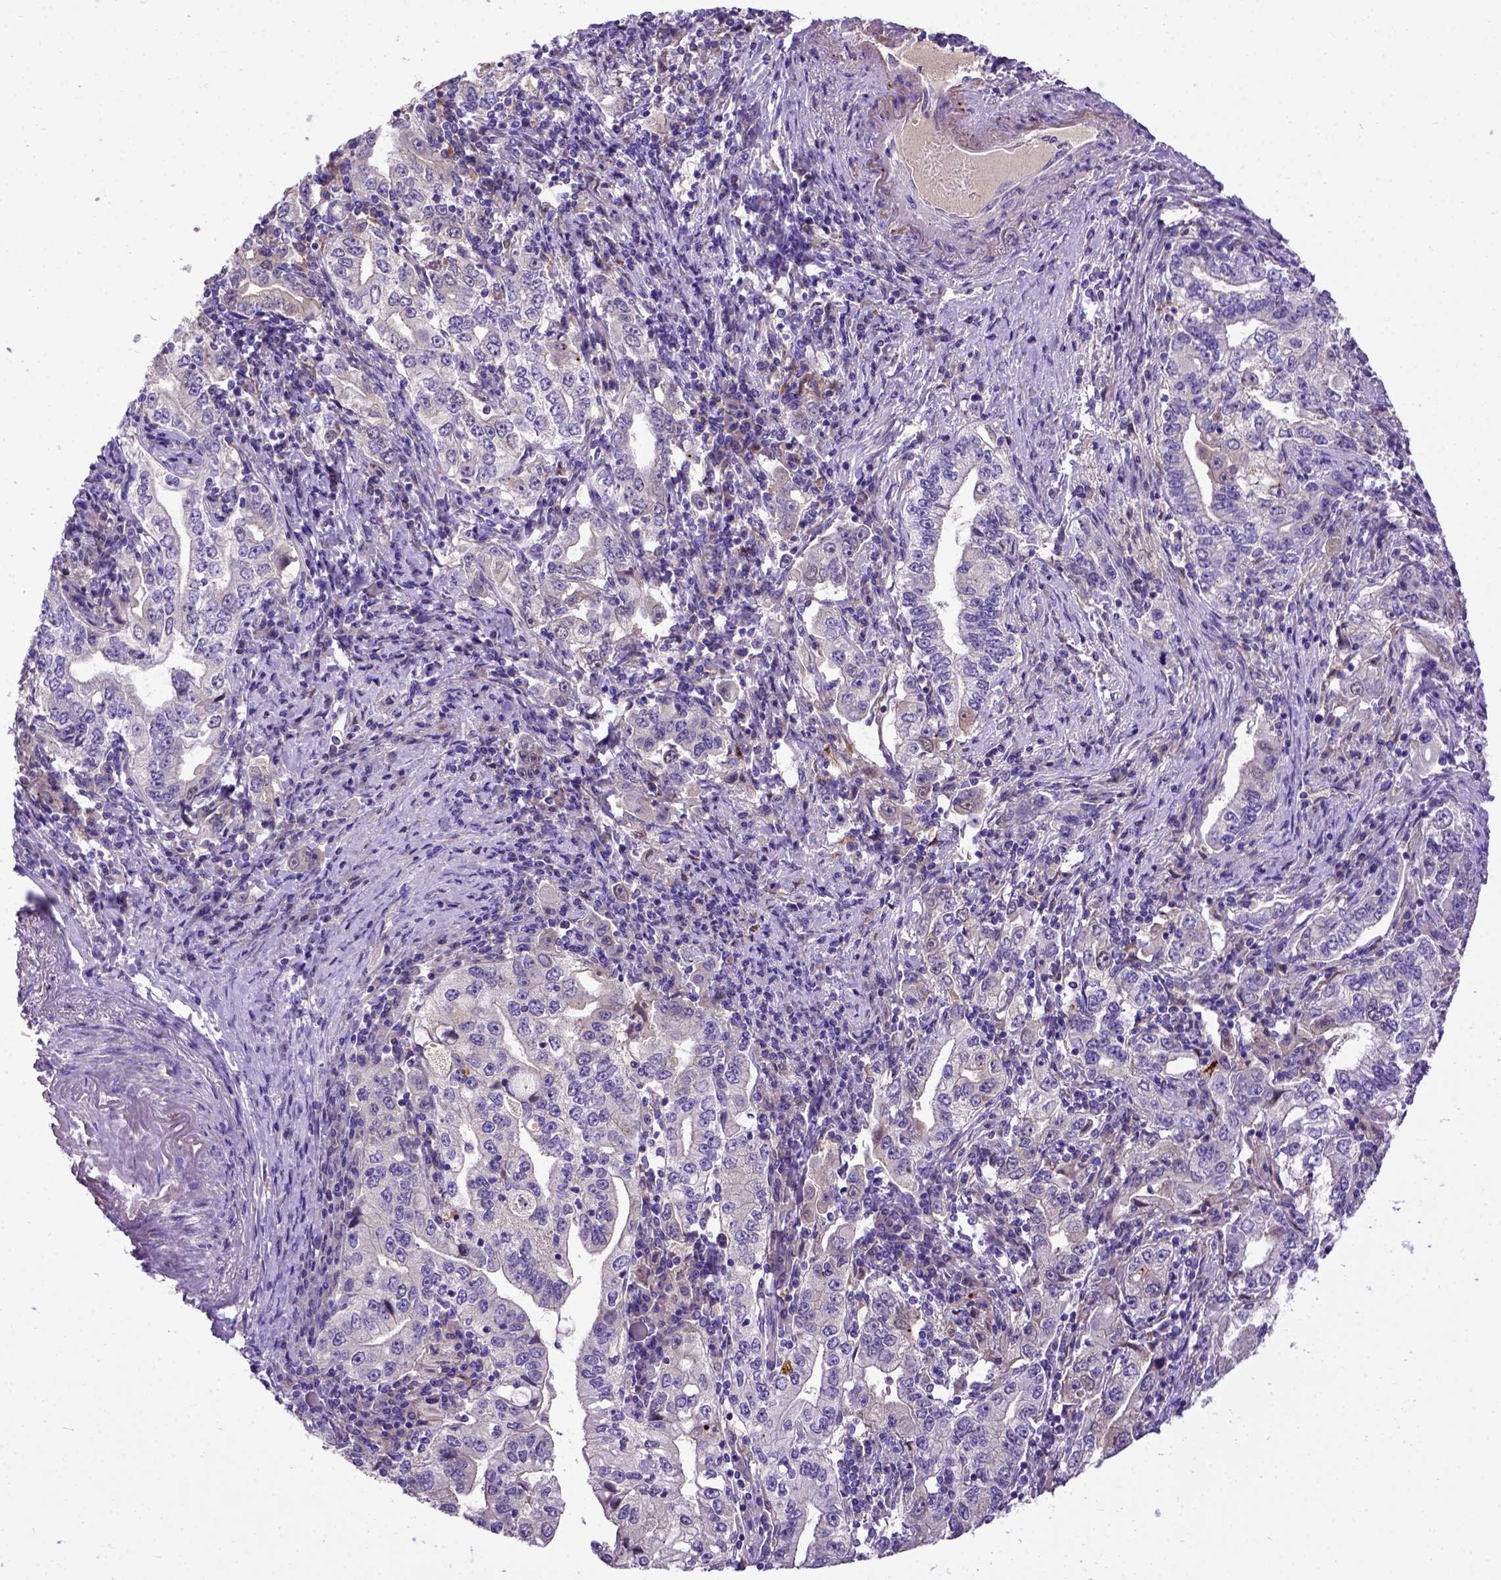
{"staining": {"intensity": "negative", "quantity": "none", "location": "none"}, "tissue": "stomach cancer", "cell_type": "Tumor cells", "image_type": "cancer", "snomed": [{"axis": "morphology", "description": "Adenocarcinoma, NOS"}, {"axis": "topography", "description": "Stomach, lower"}], "caption": "Human stomach cancer (adenocarcinoma) stained for a protein using immunohistochemistry demonstrates no expression in tumor cells.", "gene": "ADAM12", "patient": {"sex": "female", "age": 72}}